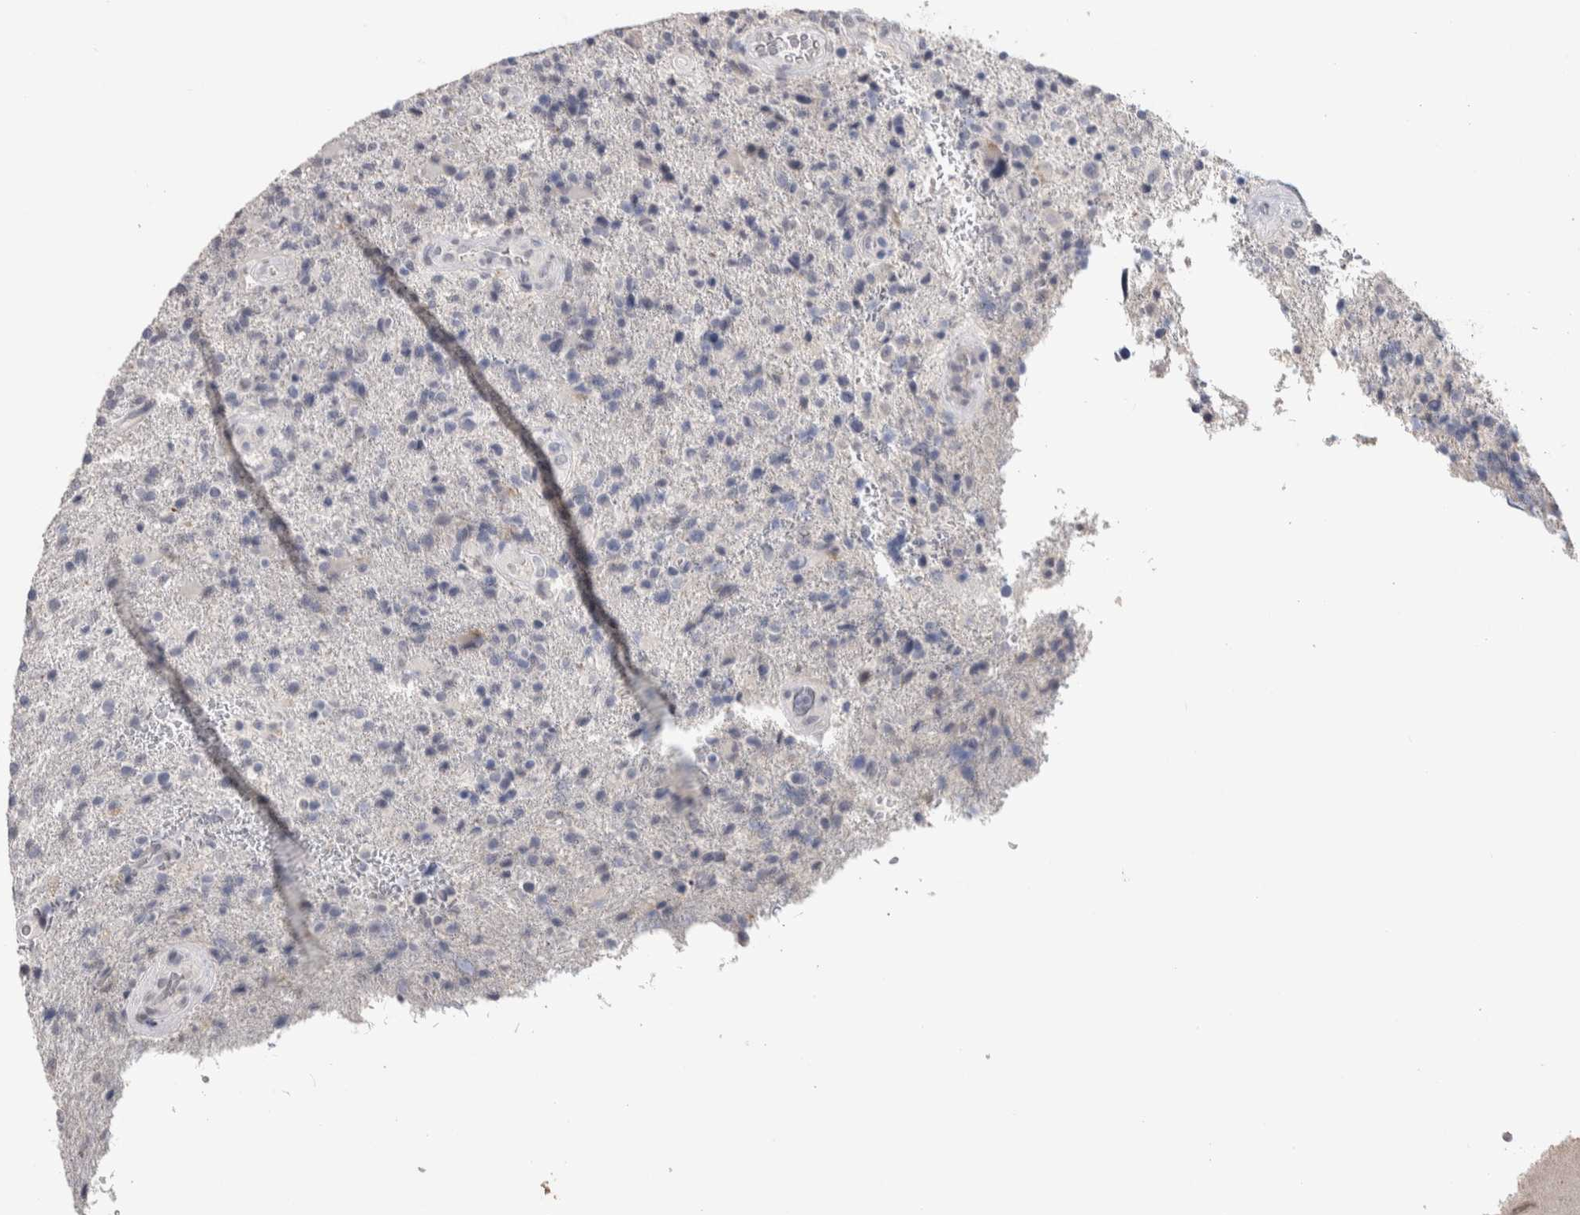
{"staining": {"intensity": "negative", "quantity": "none", "location": "none"}, "tissue": "glioma", "cell_type": "Tumor cells", "image_type": "cancer", "snomed": [{"axis": "morphology", "description": "Glioma, malignant, High grade"}, {"axis": "topography", "description": "Brain"}], "caption": "Histopathology image shows no significant protein staining in tumor cells of high-grade glioma (malignant).", "gene": "TMEM102", "patient": {"sex": "male", "age": 72}}